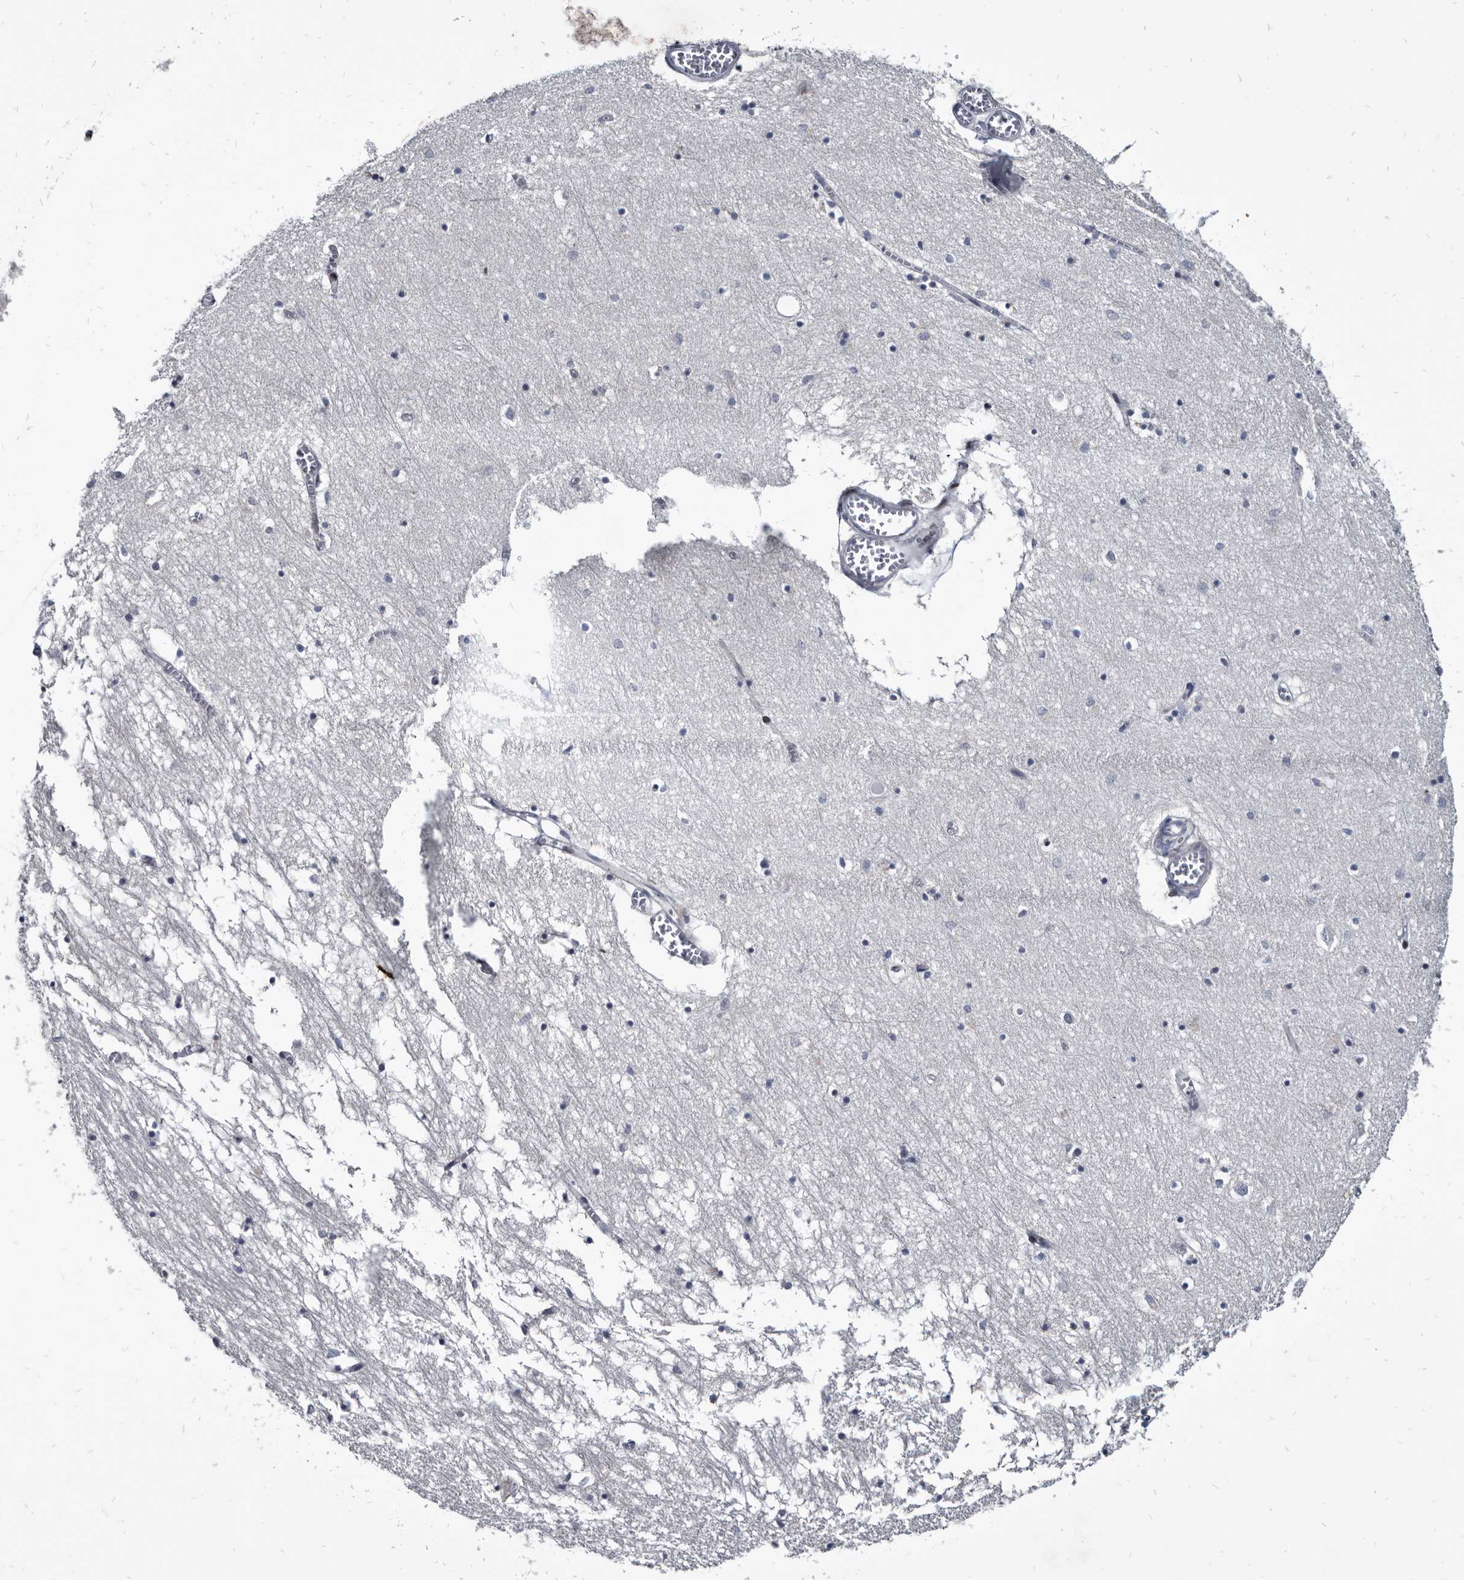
{"staining": {"intensity": "negative", "quantity": "none", "location": "none"}, "tissue": "hippocampus", "cell_type": "Glial cells", "image_type": "normal", "snomed": [{"axis": "morphology", "description": "Normal tissue, NOS"}, {"axis": "topography", "description": "Hippocampus"}], "caption": "Normal hippocampus was stained to show a protein in brown. There is no significant staining in glial cells. (Immunohistochemistry, brightfield microscopy, high magnification).", "gene": "PRSS8", "patient": {"sex": "male", "age": 70}}